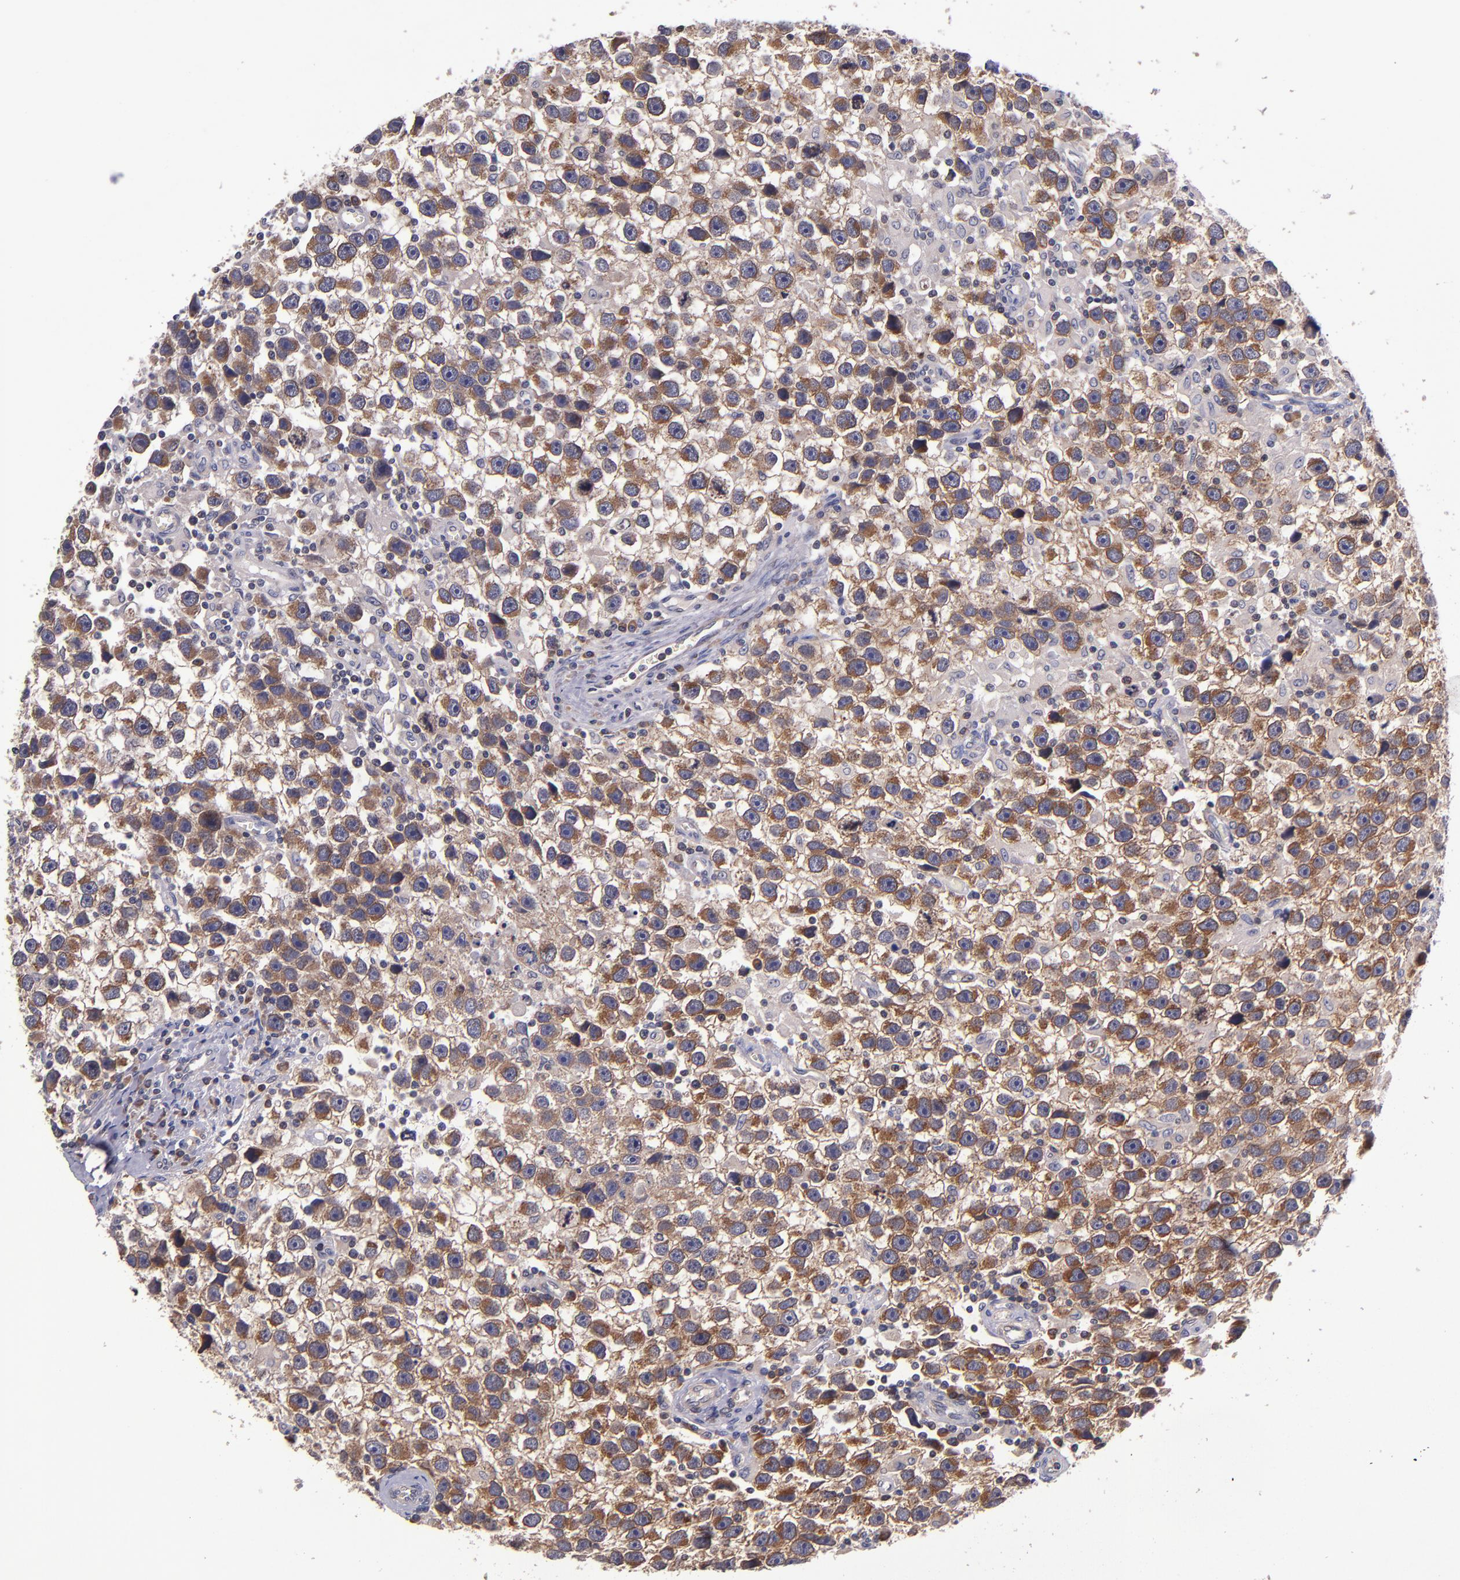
{"staining": {"intensity": "moderate", "quantity": ">75%", "location": "cytoplasmic/membranous"}, "tissue": "testis cancer", "cell_type": "Tumor cells", "image_type": "cancer", "snomed": [{"axis": "morphology", "description": "Seminoma, NOS"}, {"axis": "topography", "description": "Testis"}], "caption": "Testis seminoma stained with immunohistochemistry demonstrates moderate cytoplasmic/membranous positivity in about >75% of tumor cells.", "gene": "EIF4ENIF1", "patient": {"sex": "male", "age": 43}}